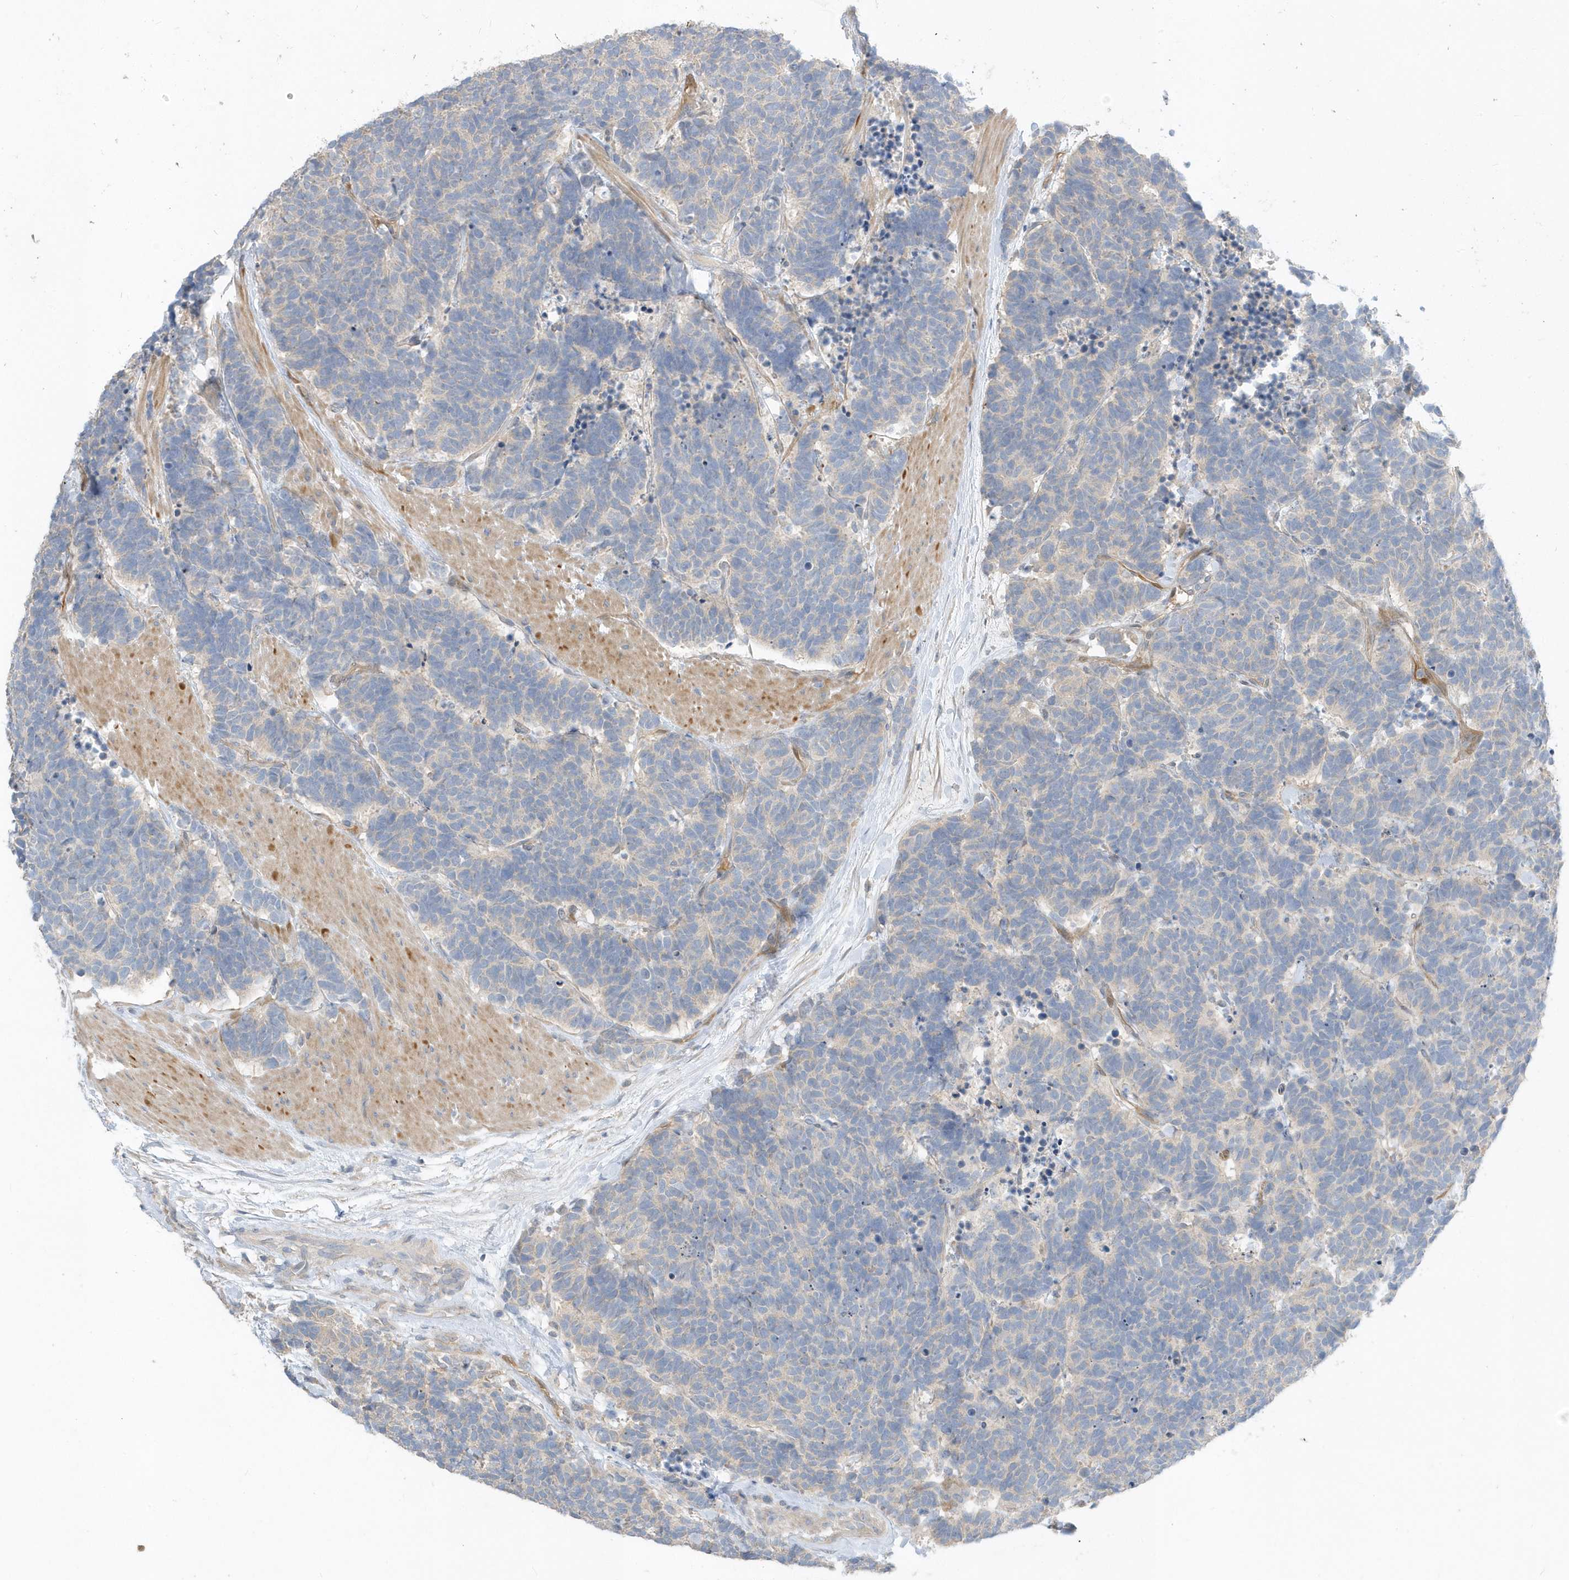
{"staining": {"intensity": "negative", "quantity": "none", "location": "none"}, "tissue": "carcinoid", "cell_type": "Tumor cells", "image_type": "cancer", "snomed": [{"axis": "morphology", "description": "Carcinoma, NOS"}, {"axis": "morphology", "description": "Carcinoid, malignant, NOS"}, {"axis": "topography", "description": "Urinary bladder"}], "caption": "Immunohistochemistry (IHC) micrograph of neoplastic tissue: carcinoma stained with DAB reveals no significant protein expression in tumor cells.", "gene": "USP53", "patient": {"sex": "male", "age": 57}}